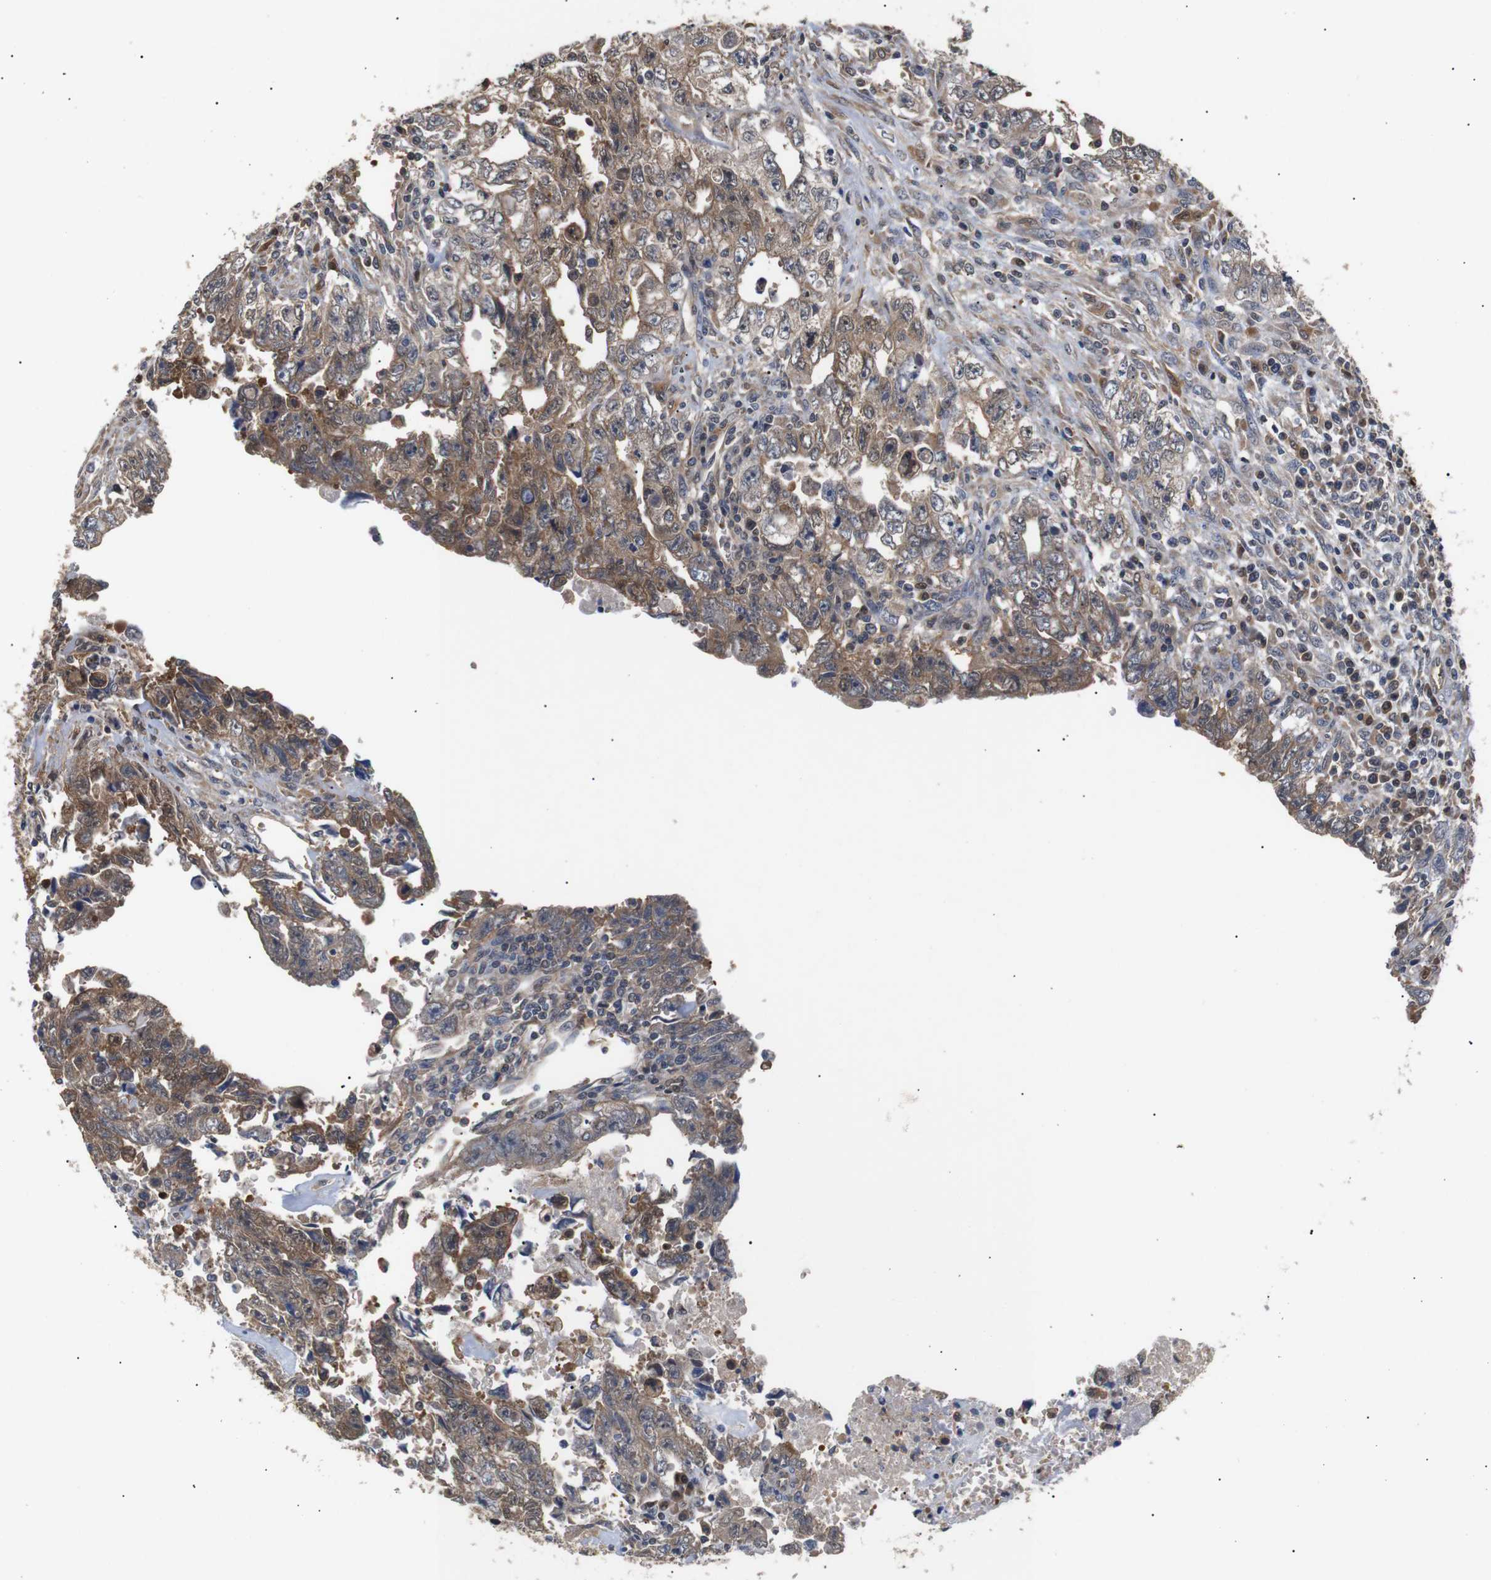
{"staining": {"intensity": "moderate", "quantity": ">75%", "location": "cytoplasmic/membranous"}, "tissue": "testis cancer", "cell_type": "Tumor cells", "image_type": "cancer", "snomed": [{"axis": "morphology", "description": "Carcinoma, Embryonal, NOS"}, {"axis": "topography", "description": "Testis"}], "caption": "Immunohistochemistry (IHC) of testis cancer exhibits medium levels of moderate cytoplasmic/membranous positivity in about >75% of tumor cells.", "gene": "DDR1", "patient": {"sex": "male", "age": 28}}